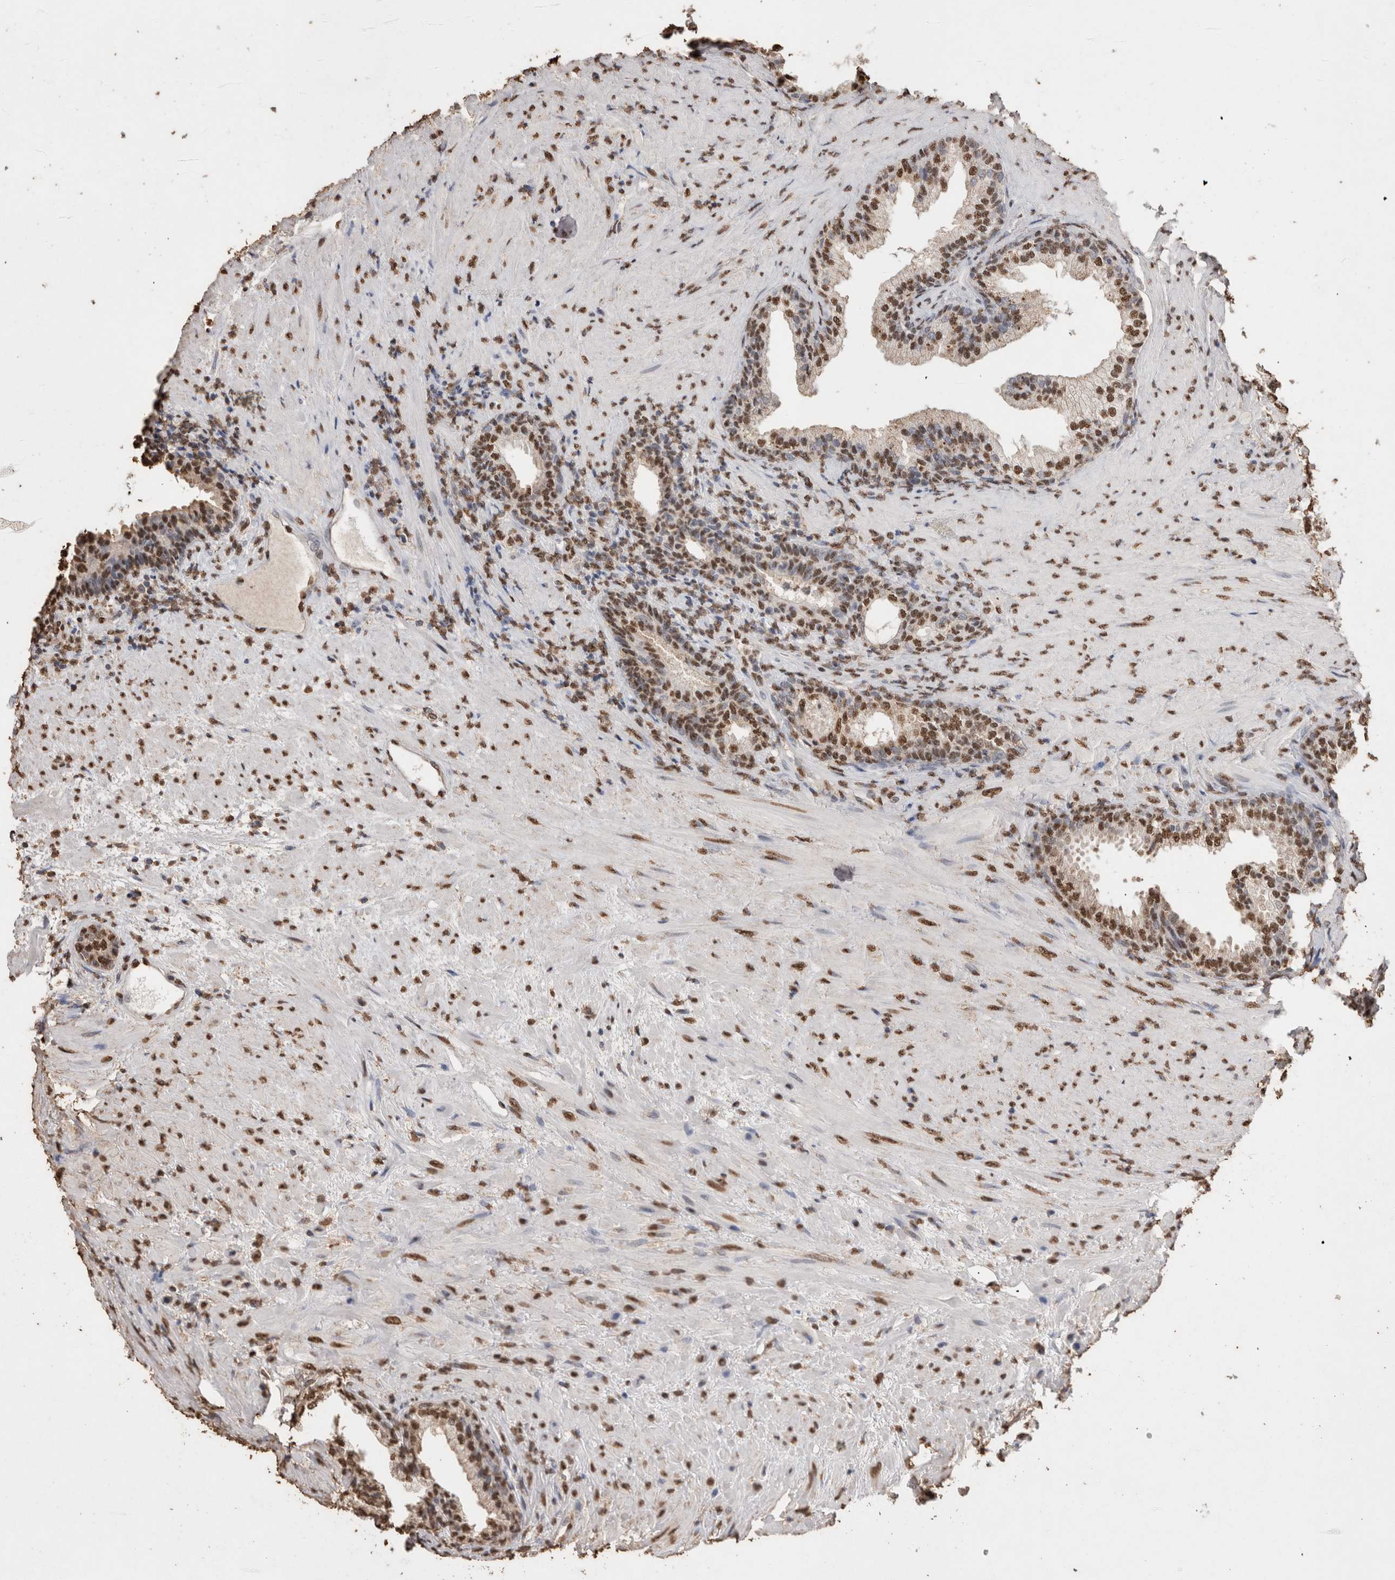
{"staining": {"intensity": "strong", "quantity": "25%-75%", "location": "nuclear"}, "tissue": "prostate", "cell_type": "Glandular cells", "image_type": "normal", "snomed": [{"axis": "morphology", "description": "Normal tissue, NOS"}, {"axis": "topography", "description": "Prostate"}], "caption": "Immunohistochemistry (IHC) histopathology image of unremarkable prostate stained for a protein (brown), which displays high levels of strong nuclear expression in about 25%-75% of glandular cells.", "gene": "NTHL1", "patient": {"sex": "male", "age": 76}}